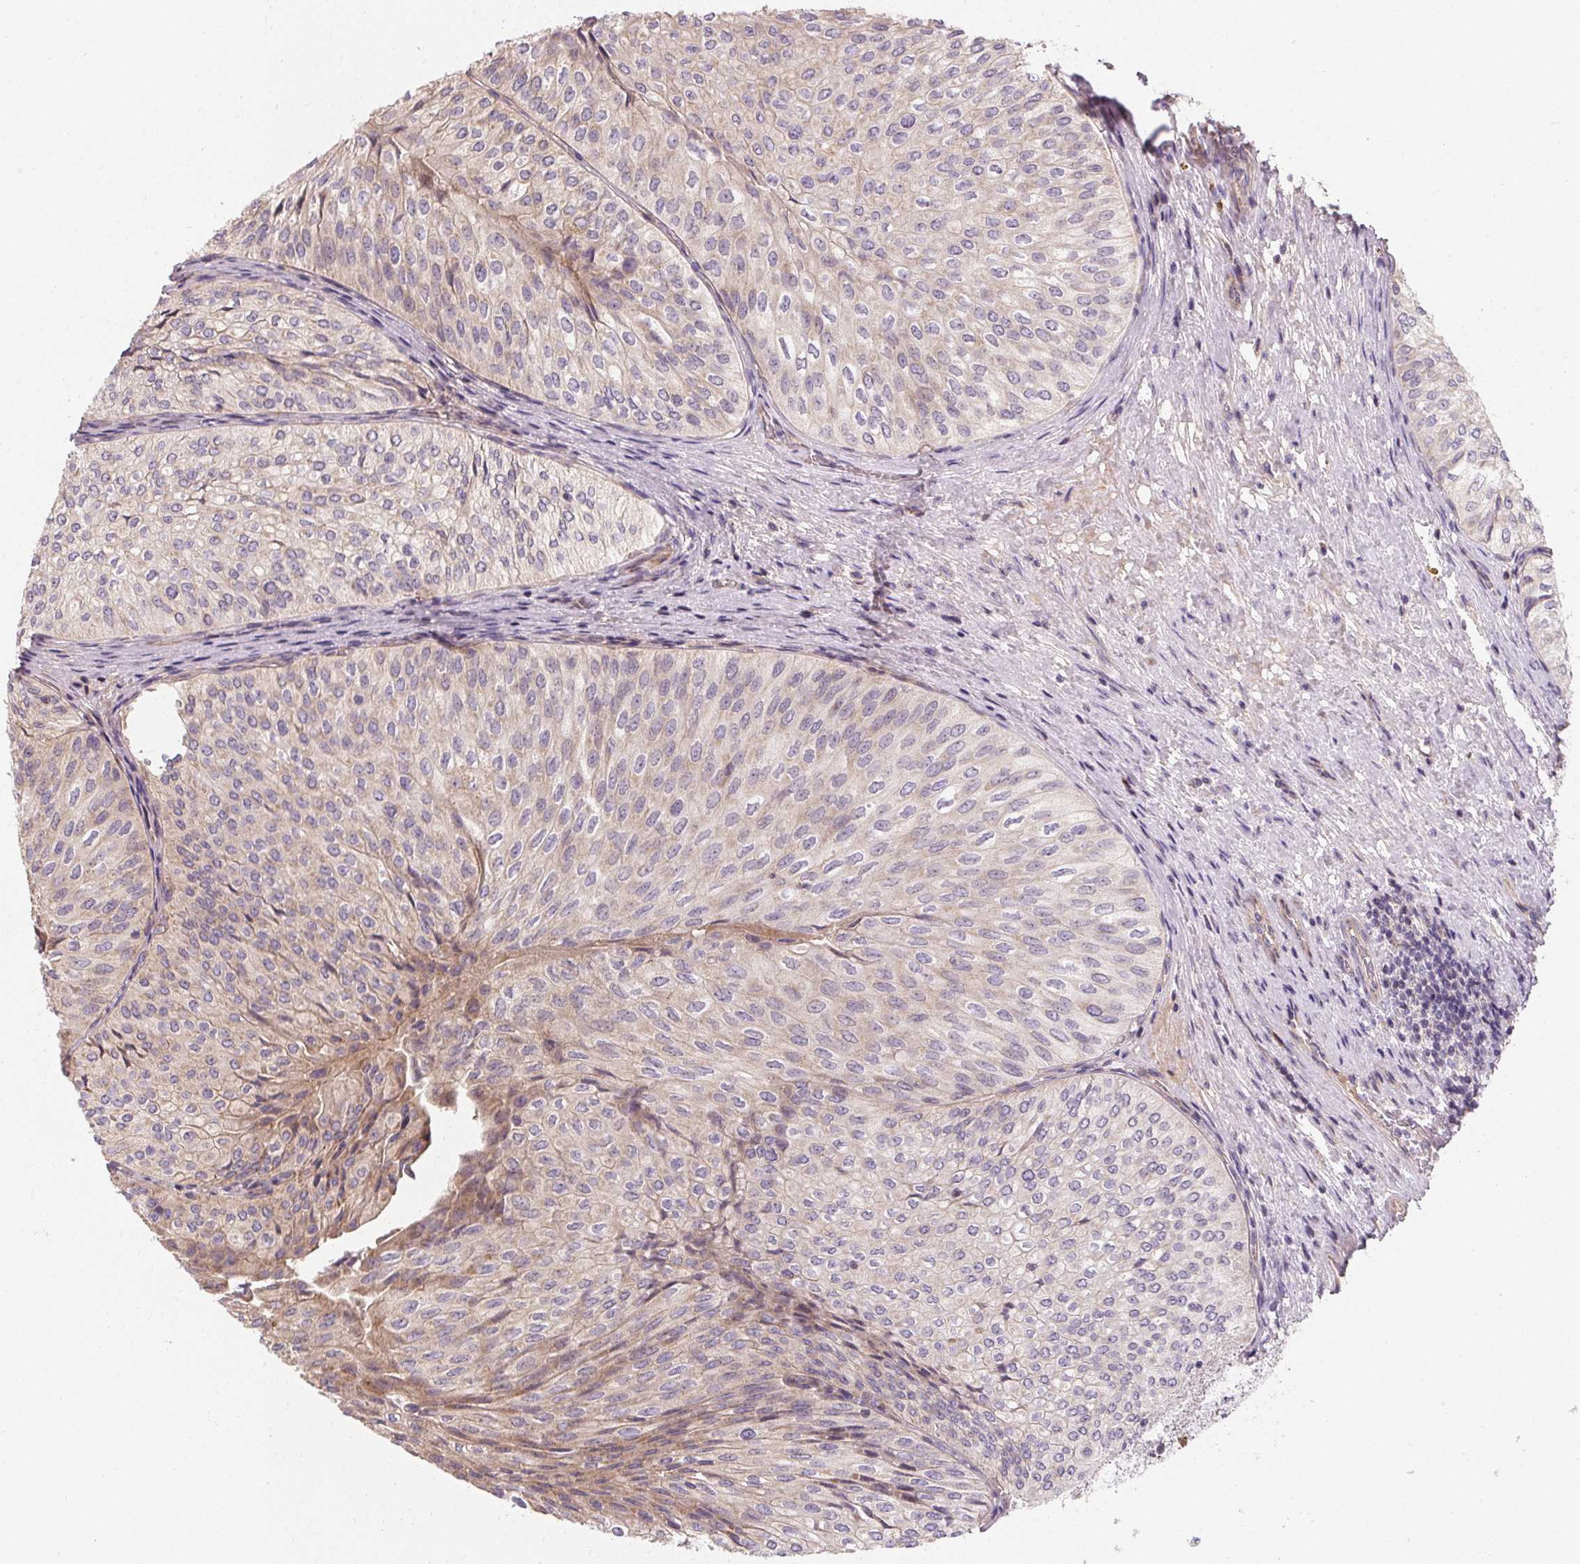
{"staining": {"intensity": "negative", "quantity": "none", "location": "none"}, "tissue": "urothelial cancer", "cell_type": "Tumor cells", "image_type": "cancer", "snomed": [{"axis": "morphology", "description": "Urothelial carcinoma, NOS"}, {"axis": "topography", "description": "Urinary bladder"}], "caption": "This is an IHC micrograph of transitional cell carcinoma. There is no expression in tumor cells.", "gene": "APLP1", "patient": {"sex": "male", "age": 62}}